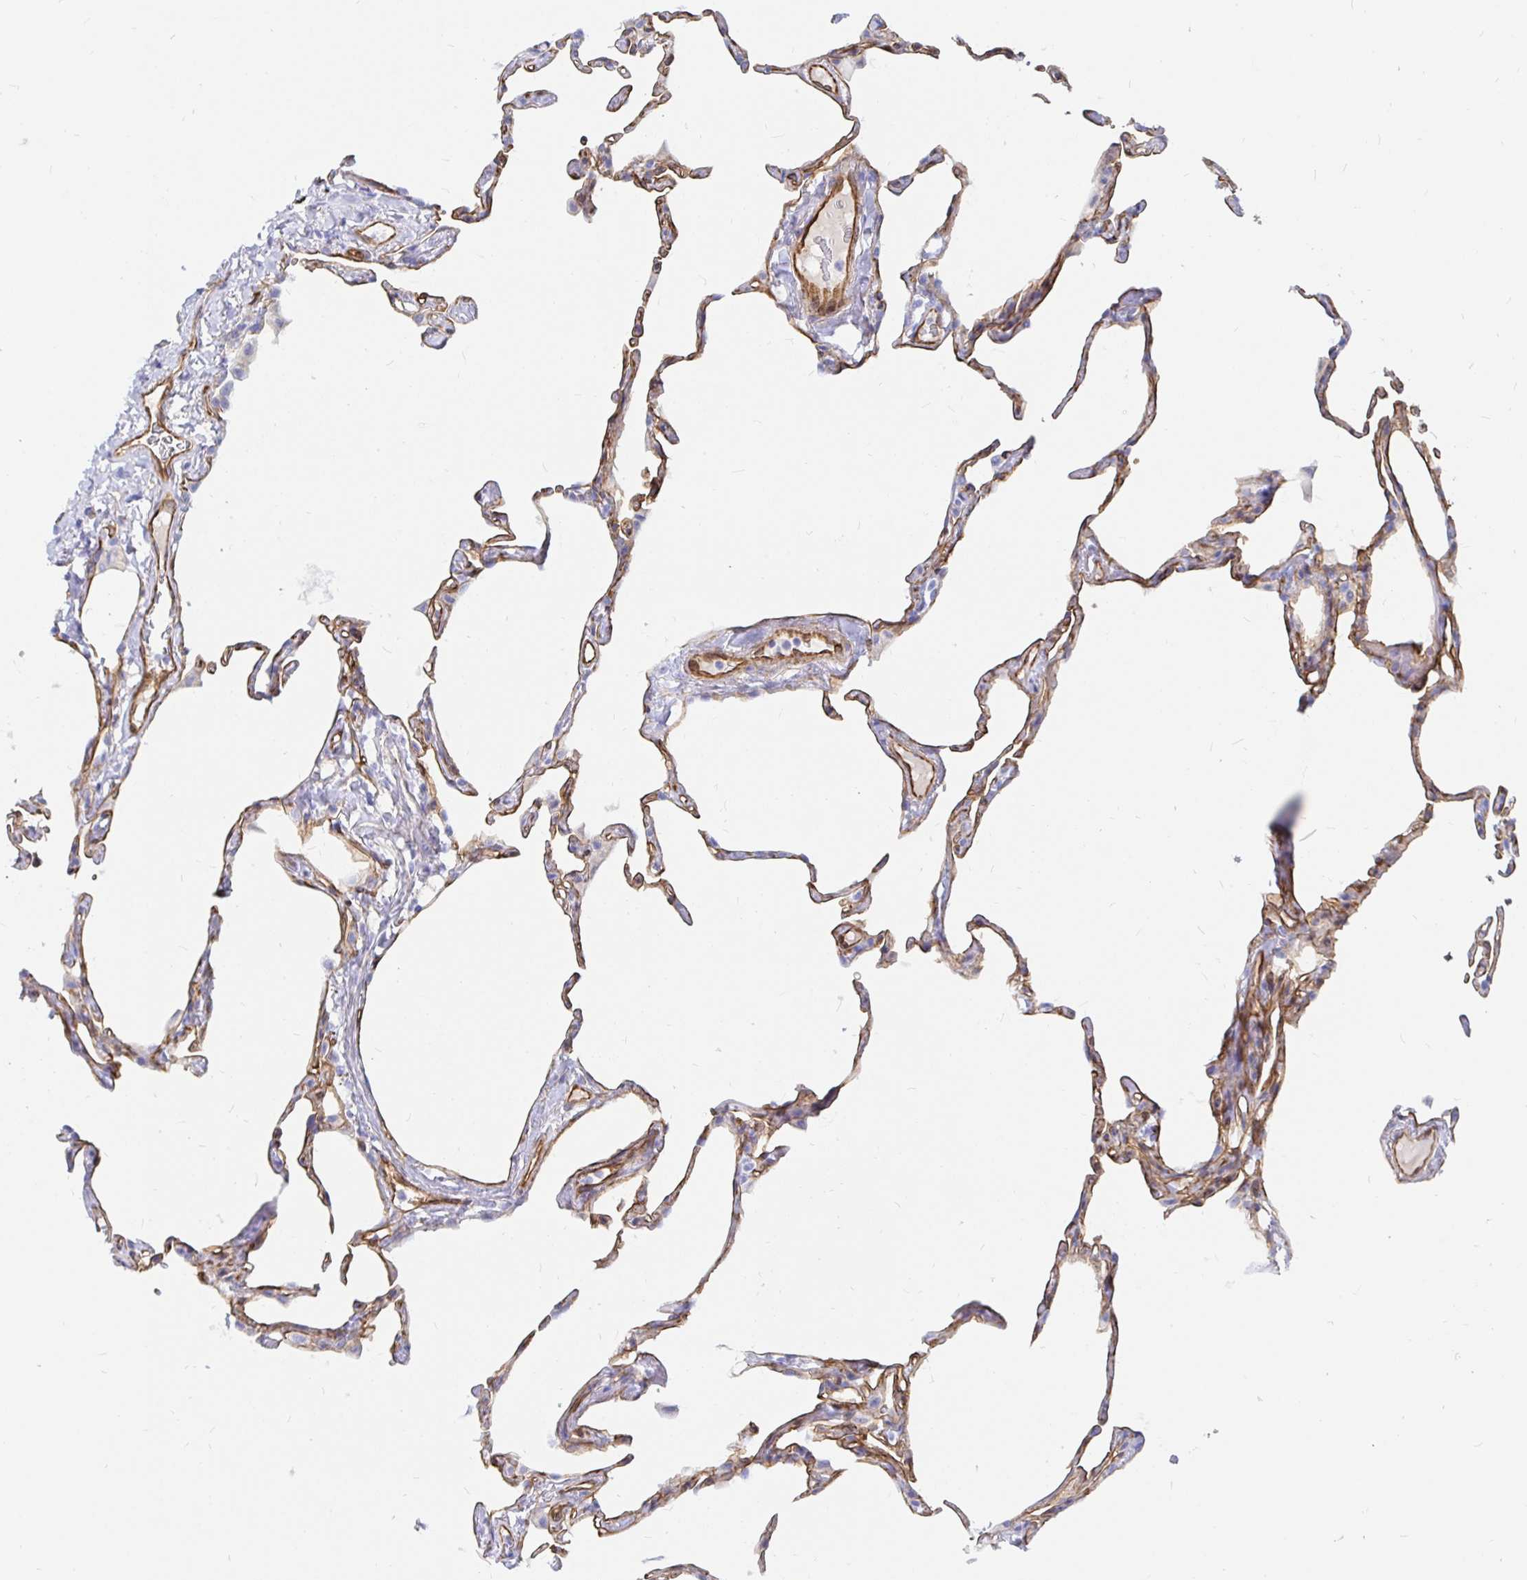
{"staining": {"intensity": "moderate", "quantity": "<25%", "location": "cytoplasmic/membranous"}, "tissue": "lung", "cell_type": "Alveolar cells", "image_type": "normal", "snomed": [{"axis": "morphology", "description": "Normal tissue, NOS"}, {"axis": "topography", "description": "Lung"}], "caption": "A low amount of moderate cytoplasmic/membranous expression is seen in approximately <25% of alveolar cells in normal lung.", "gene": "COX16", "patient": {"sex": "male", "age": 65}}